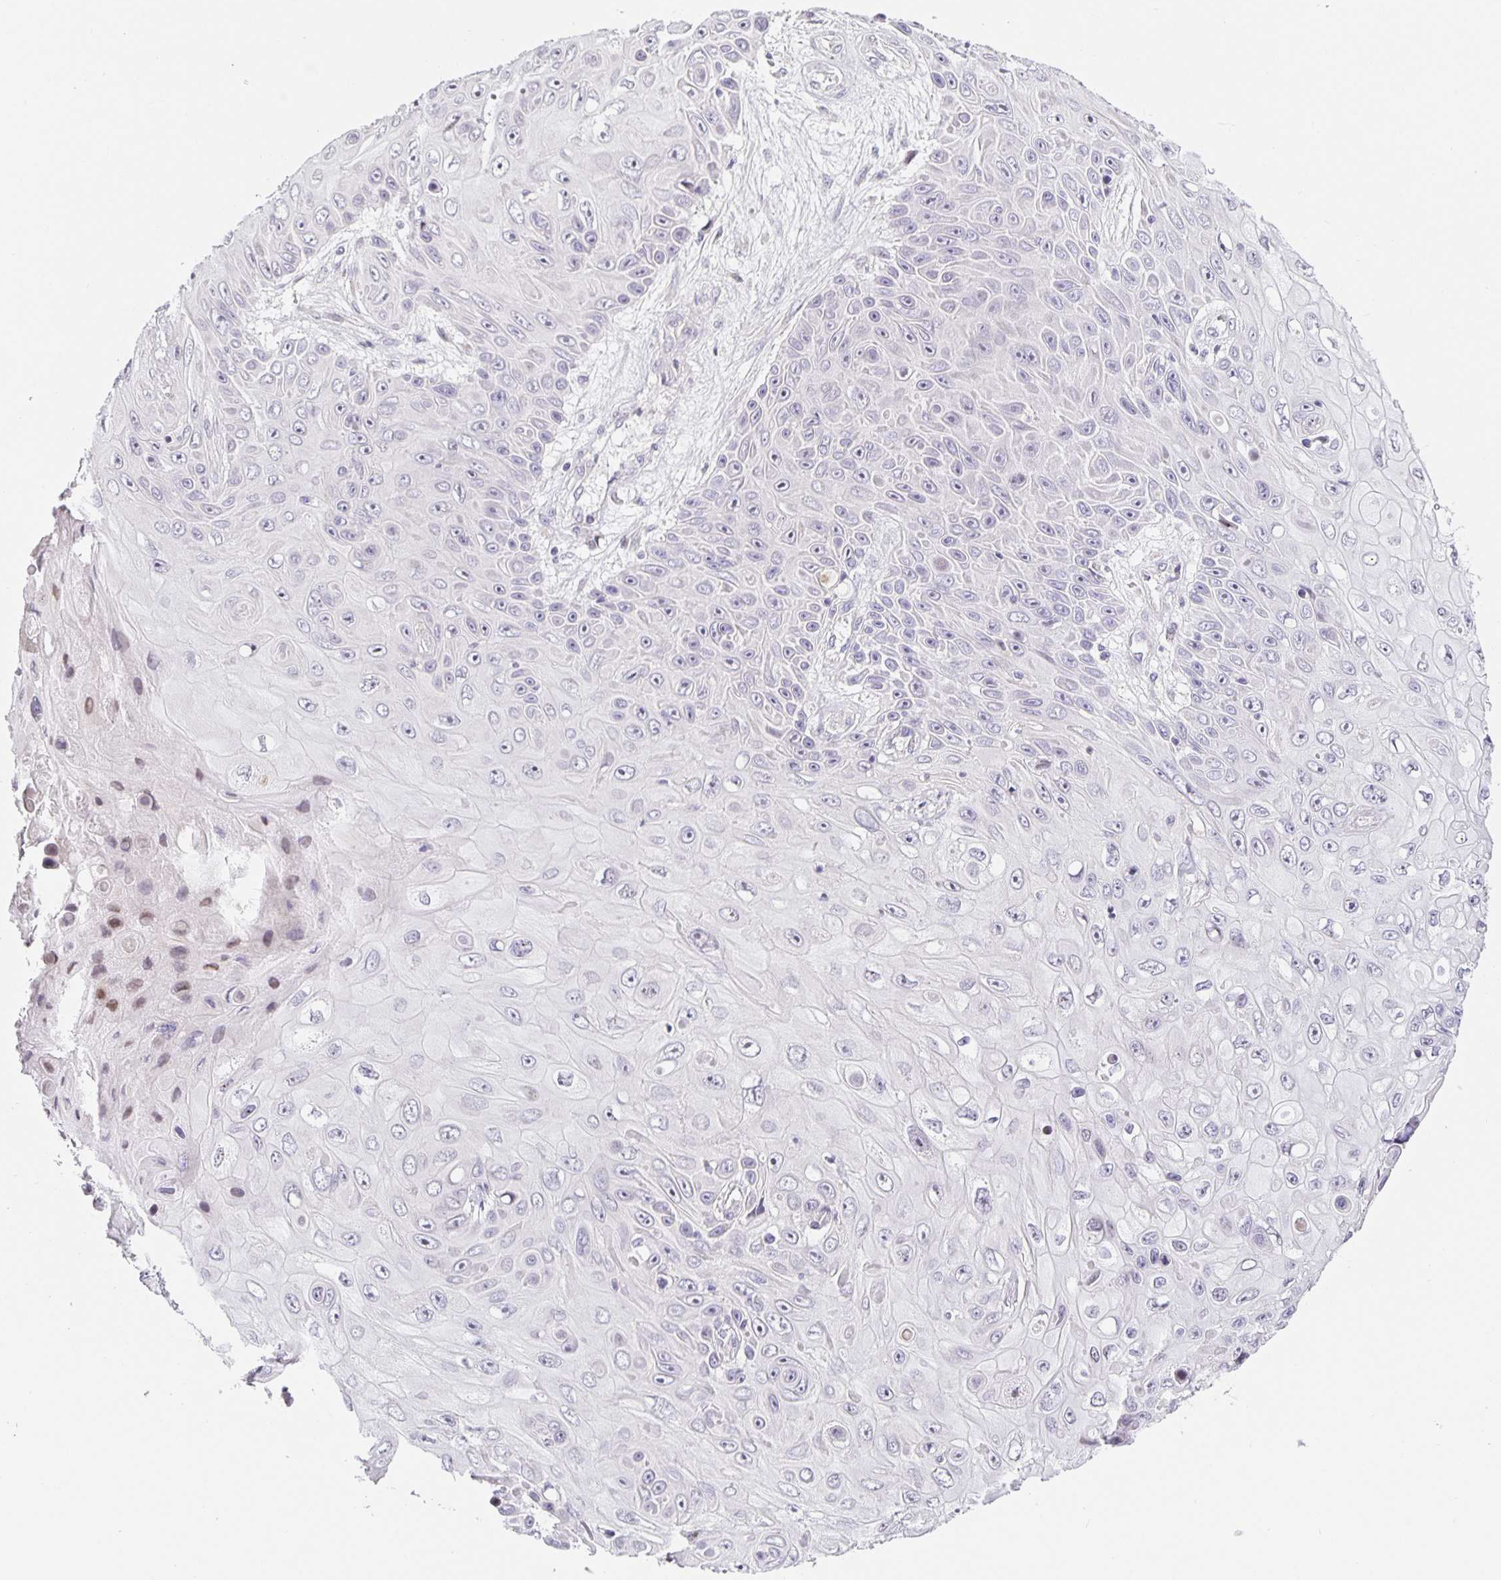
{"staining": {"intensity": "negative", "quantity": "none", "location": "none"}, "tissue": "skin cancer", "cell_type": "Tumor cells", "image_type": "cancer", "snomed": [{"axis": "morphology", "description": "Squamous cell carcinoma, NOS"}, {"axis": "topography", "description": "Skin"}], "caption": "DAB immunohistochemical staining of human skin squamous cell carcinoma exhibits no significant positivity in tumor cells.", "gene": "TJP3", "patient": {"sex": "male", "age": 82}}